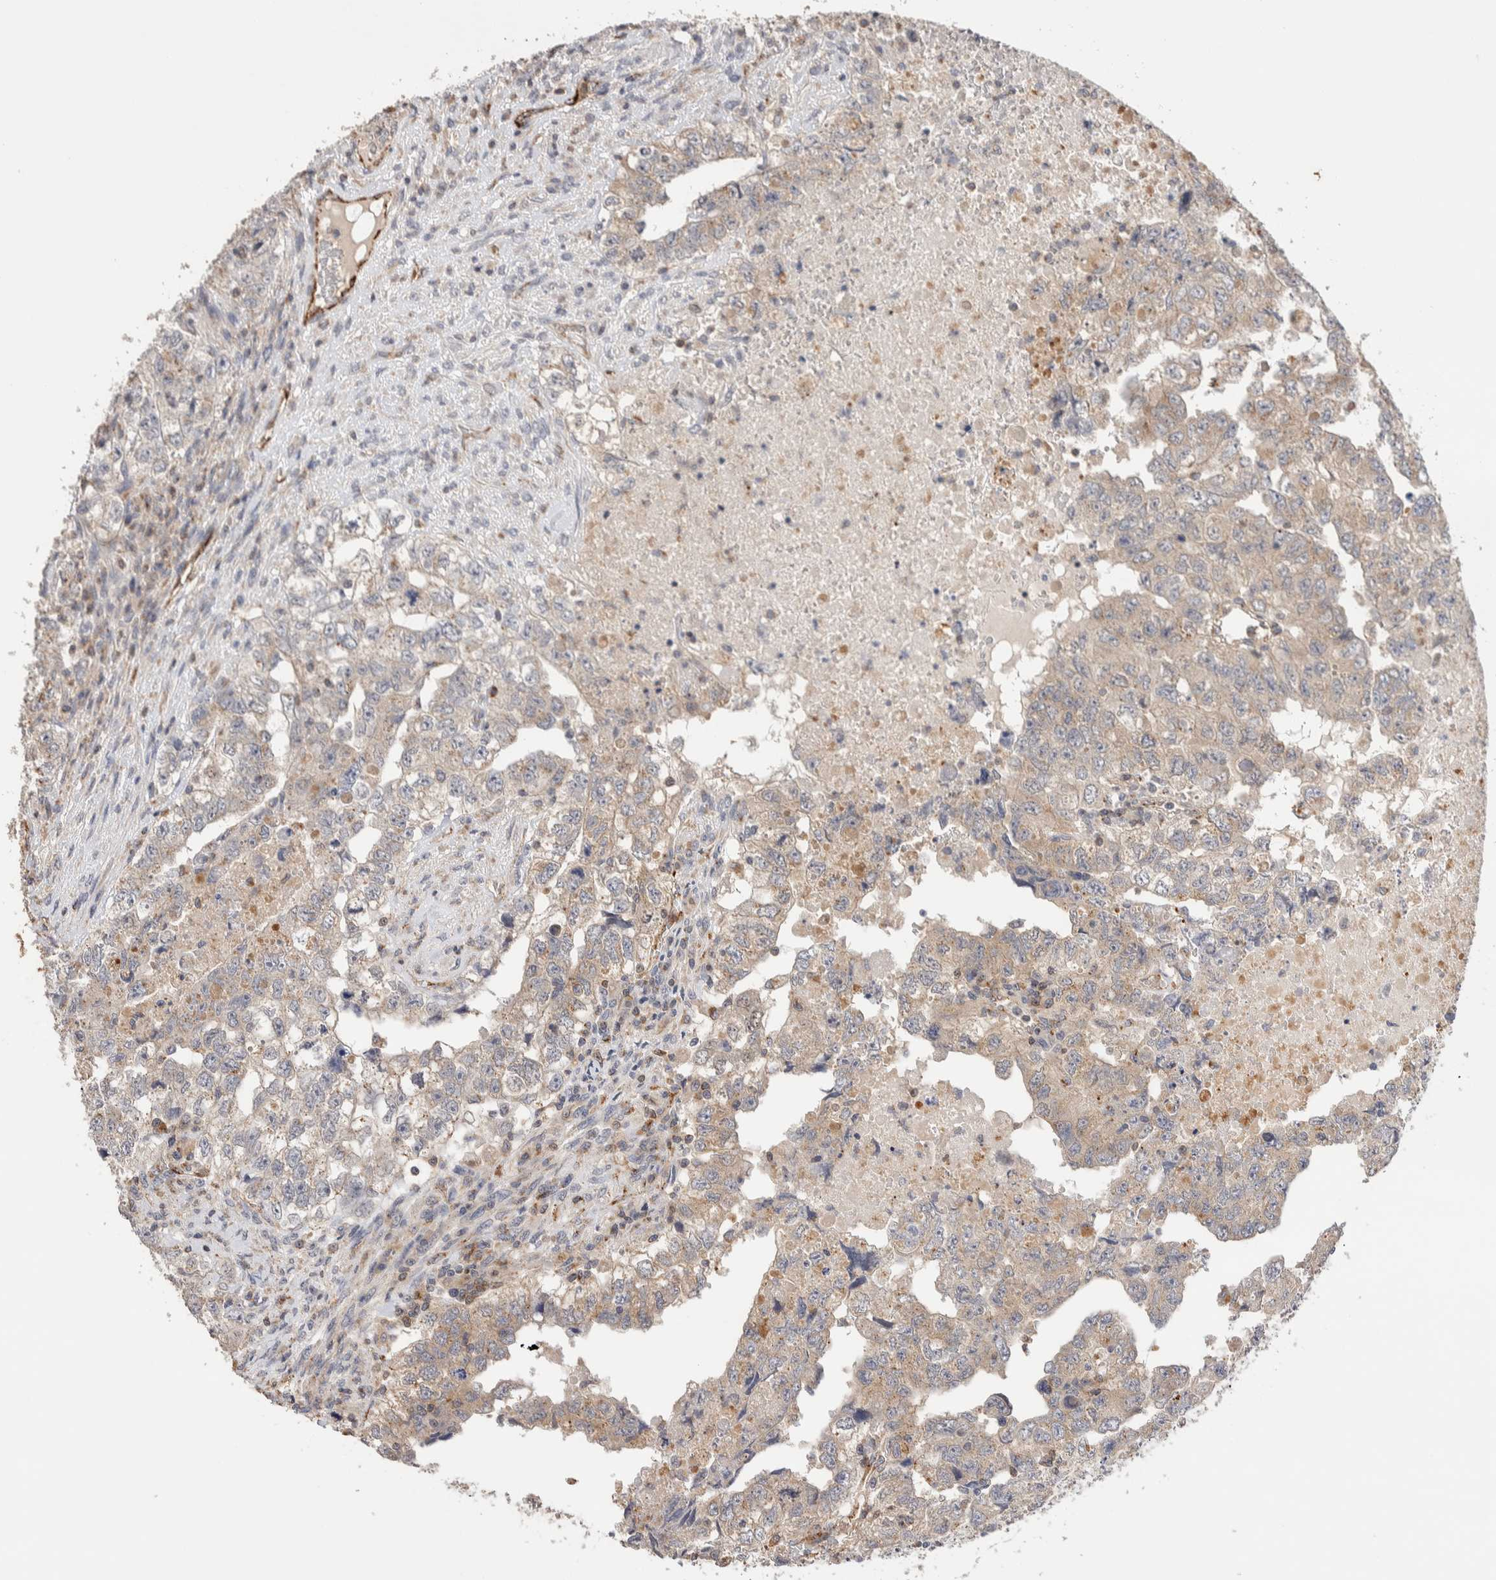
{"staining": {"intensity": "weak", "quantity": "<25%", "location": "cytoplasmic/membranous"}, "tissue": "testis cancer", "cell_type": "Tumor cells", "image_type": "cancer", "snomed": [{"axis": "morphology", "description": "Carcinoma, Embryonal, NOS"}, {"axis": "topography", "description": "Testis"}], "caption": "DAB (3,3'-diaminobenzidine) immunohistochemical staining of human testis cancer (embryonal carcinoma) exhibits no significant staining in tumor cells.", "gene": "NSMAF", "patient": {"sex": "male", "age": 36}}